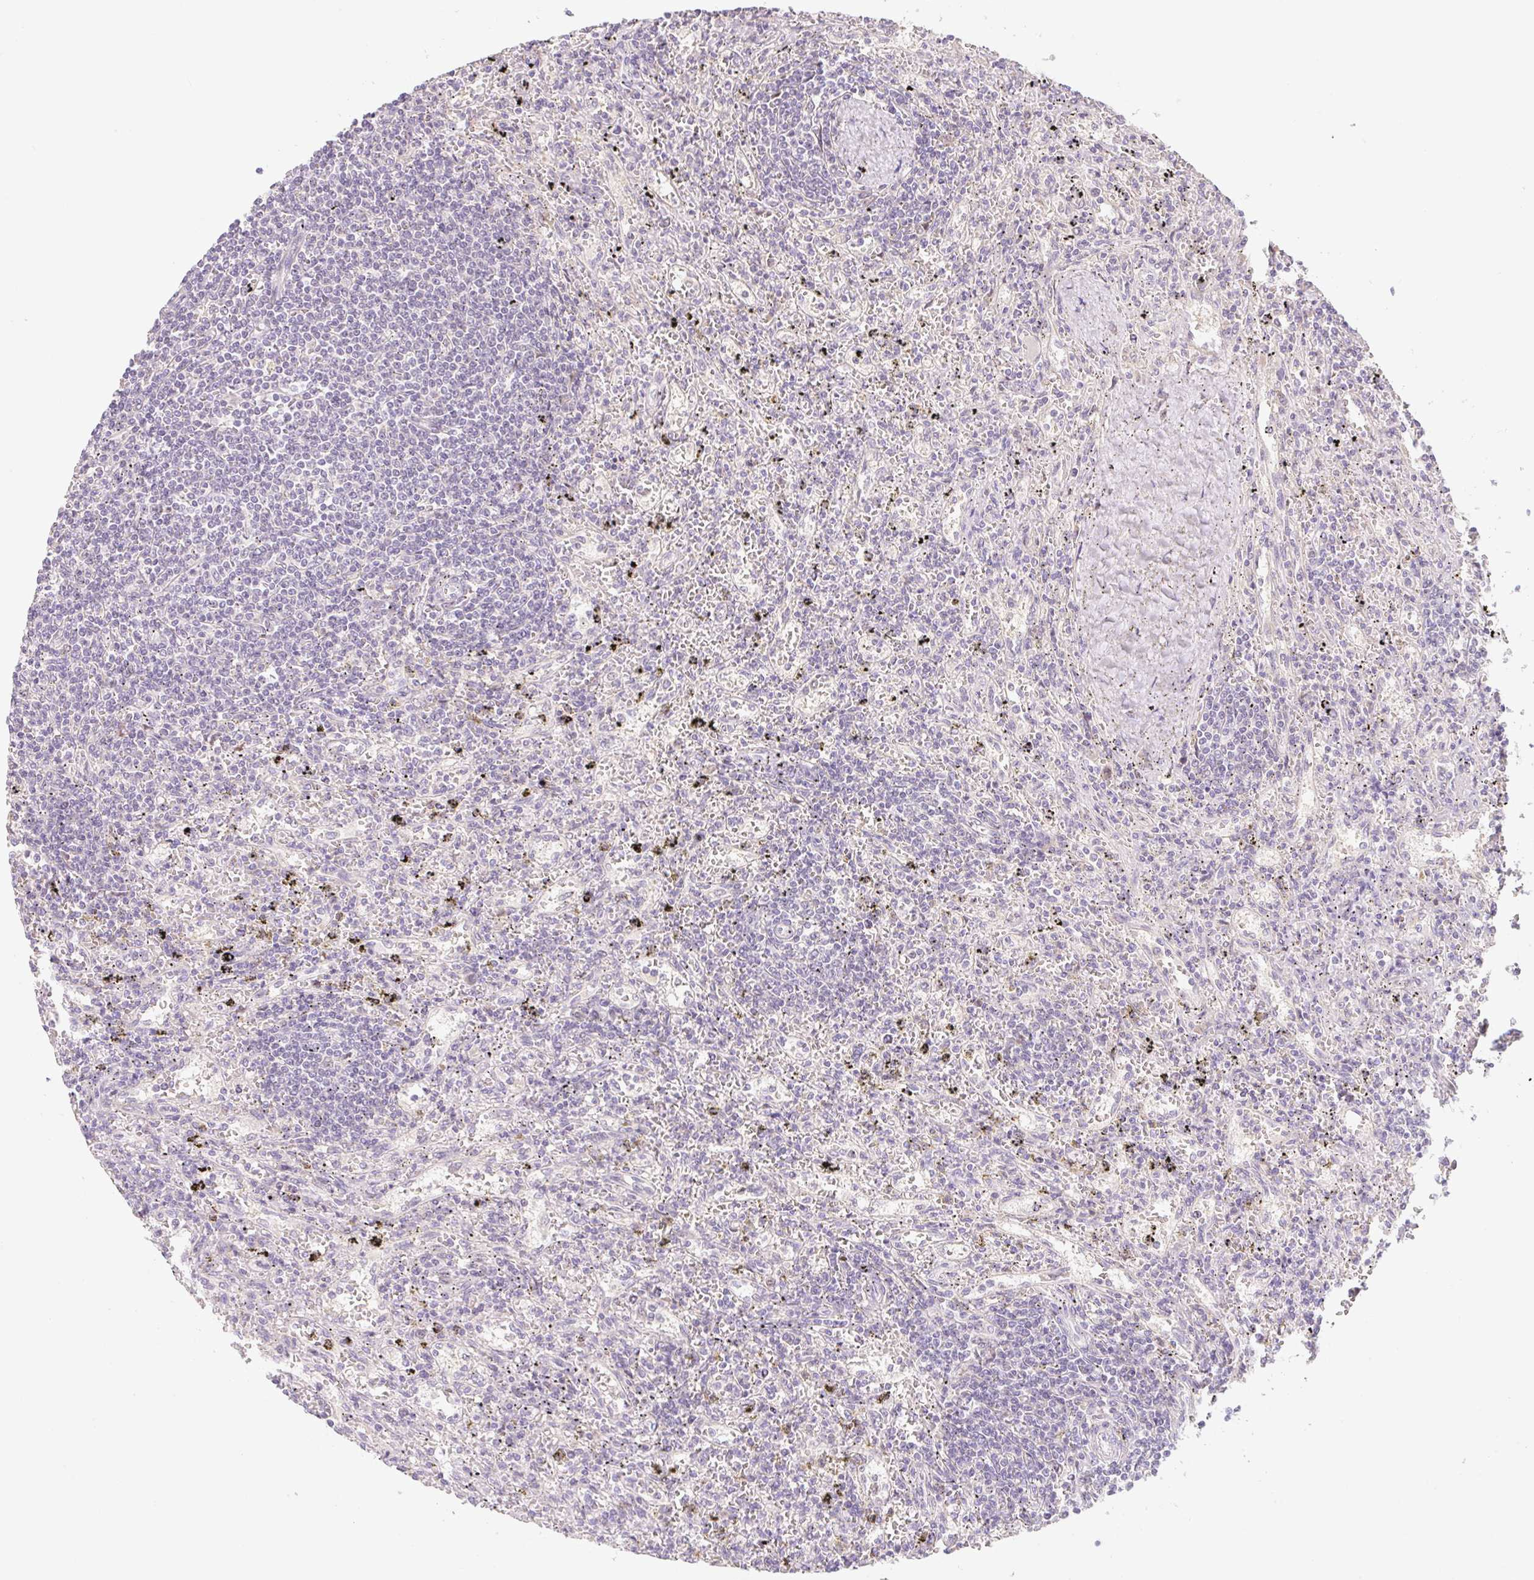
{"staining": {"intensity": "negative", "quantity": "none", "location": "none"}, "tissue": "lymphoma", "cell_type": "Tumor cells", "image_type": "cancer", "snomed": [{"axis": "morphology", "description": "Malignant lymphoma, non-Hodgkin's type, Low grade"}, {"axis": "topography", "description": "Spleen"}], "caption": "Lymphoma was stained to show a protein in brown. There is no significant expression in tumor cells.", "gene": "MIA2", "patient": {"sex": "male", "age": 76}}